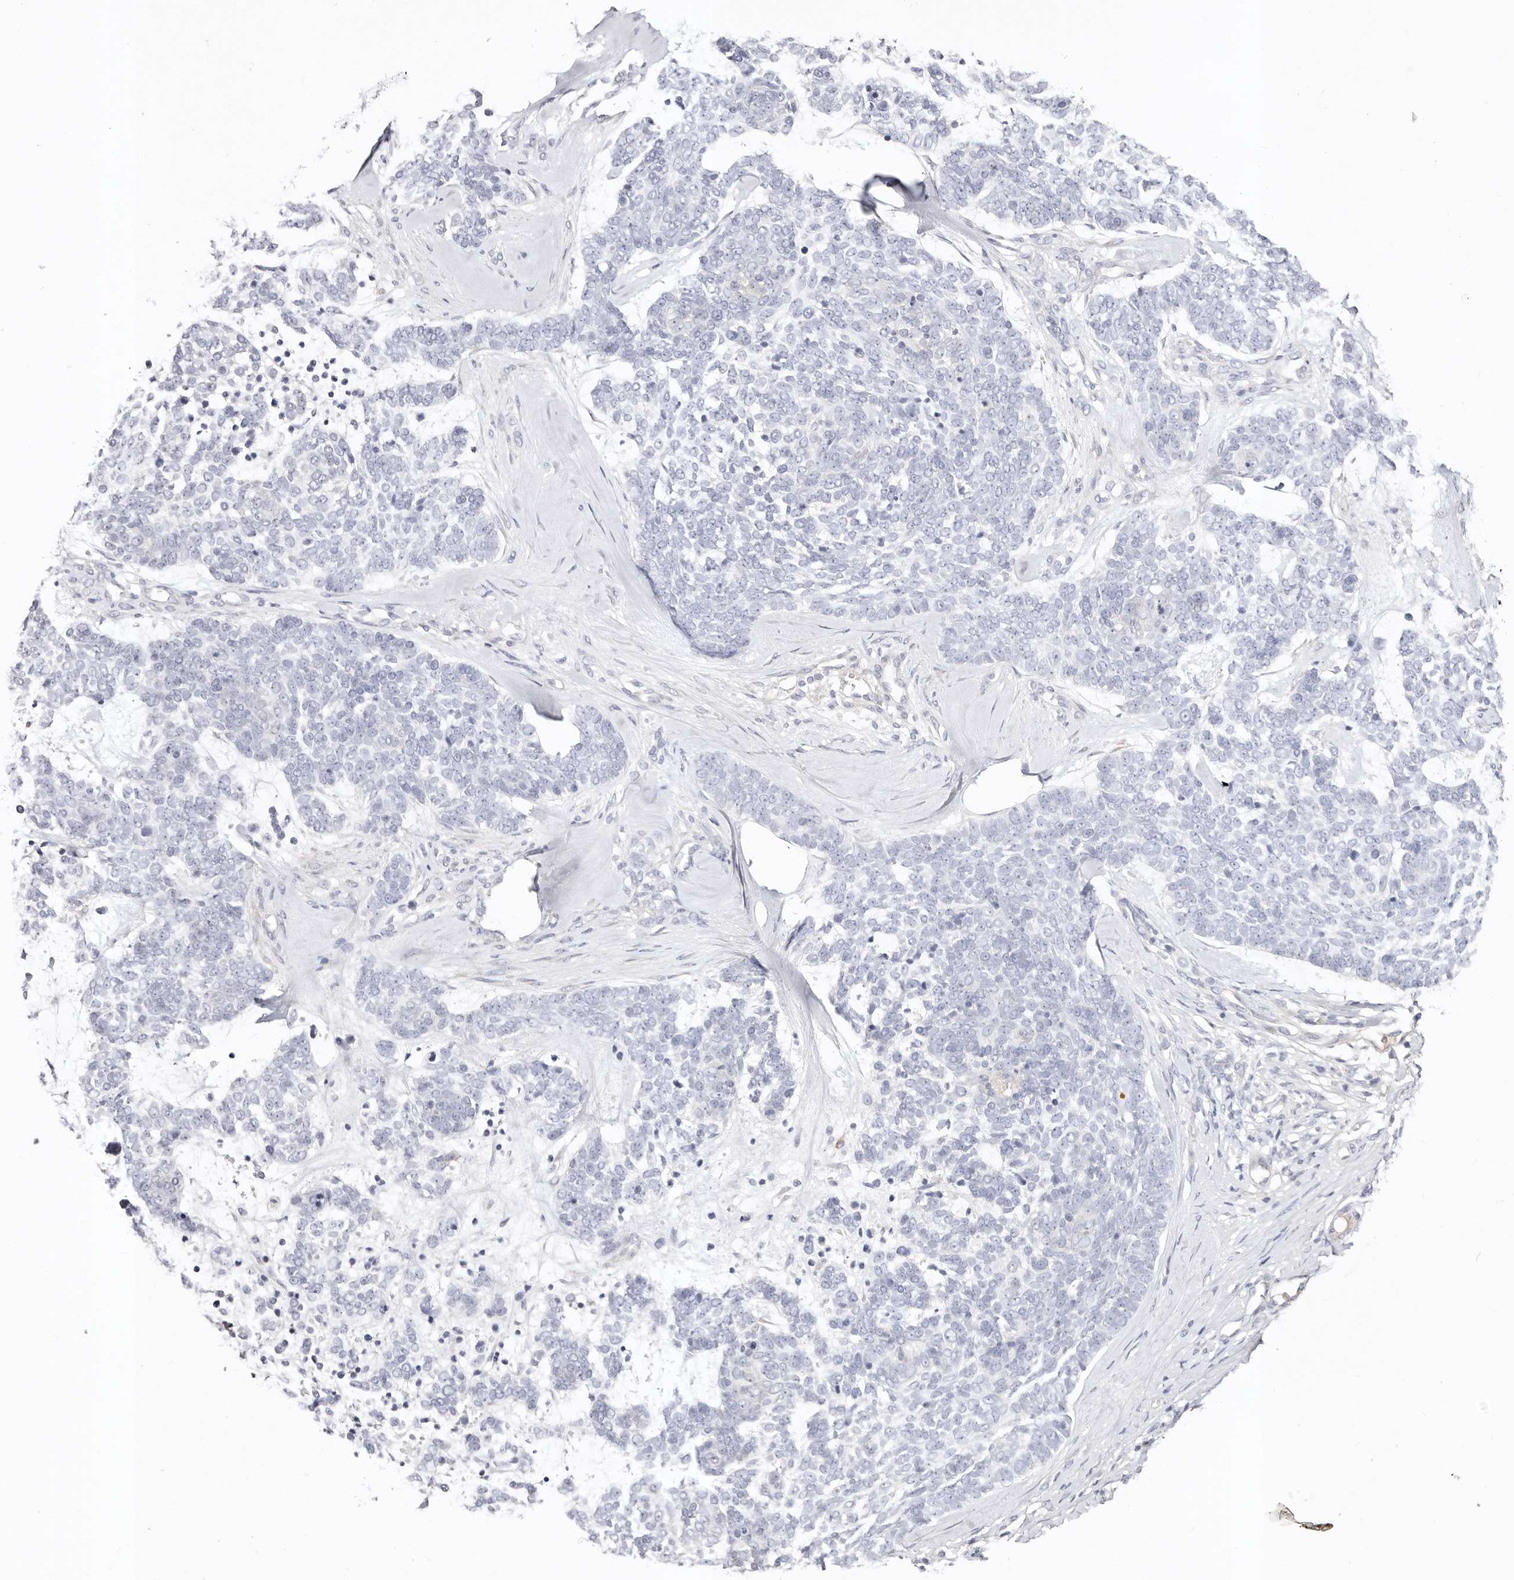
{"staining": {"intensity": "negative", "quantity": "none", "location": "none"}, "tissue": "skin cancer", "cell_type": "Tumor cells", "image_type": "cancer", "snomed": [{"axis": "morphology", "description": "Basal cell carcinoma"}, {"axis": "topography", "description": "Skin"}], "caption": "Immunohistochemistry image of human skin cancer stained for a protein (brown), which exhibits no staining in tumor cells.", "gene": "DNASE1", "patient": {"sex": "female", "age": 81}}